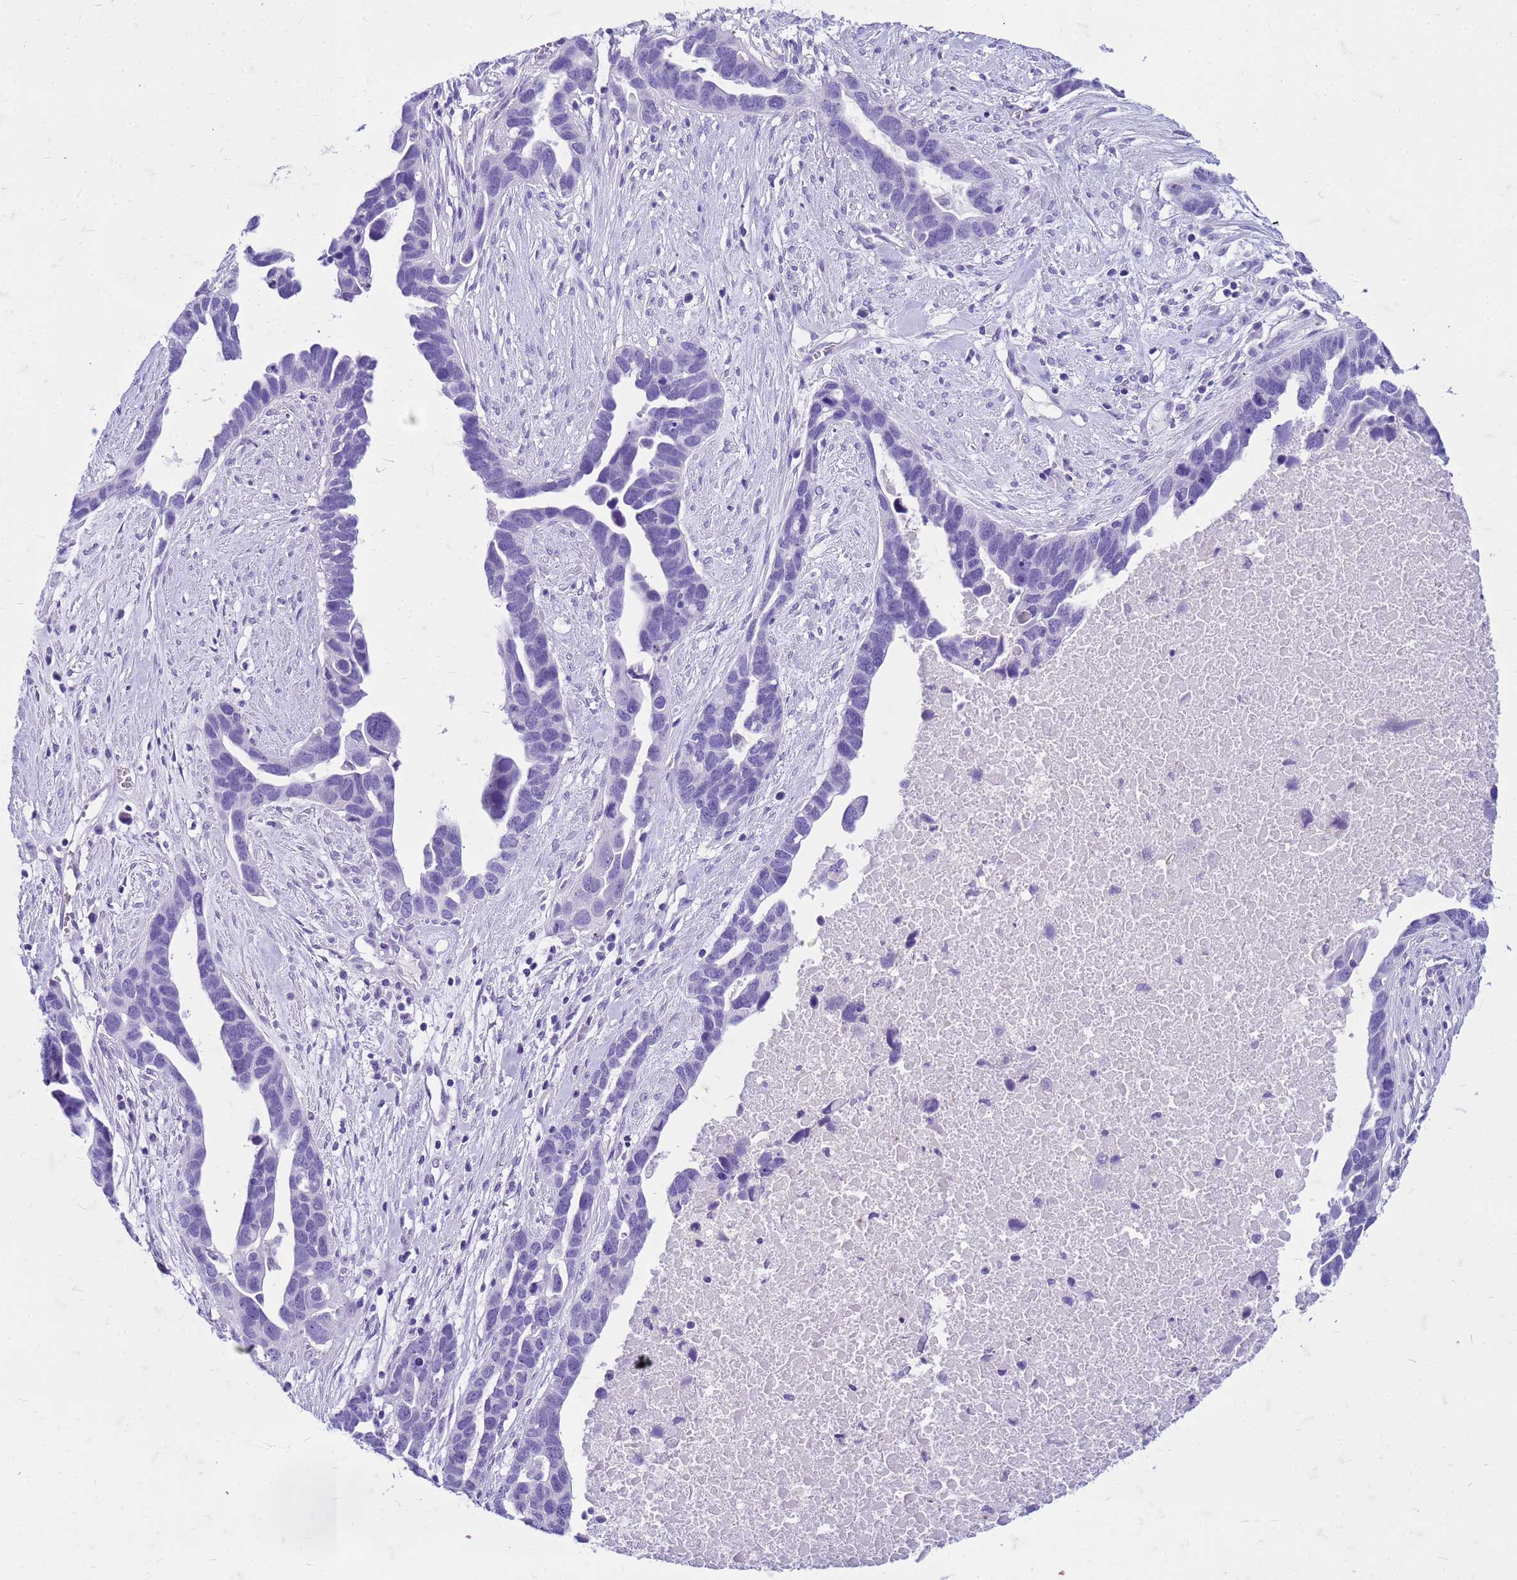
{"staining": {"intensity": "negative", "quantity": "none", "location": "none"}, "tissue": "ovarian cancer", "cell_type": "Tumor cells", "image_type": "cancer", "snomed": [{"axis": "morphology", "description": "Cystadenocarcinoma, serous, NOS"}, {"axis": "topography", "description": "Ovary"}], "caption": "An image of ovarian cancer stained for a protein displays no brown staining in tumor cells.", "gene": "CFAP100", "patient": {"sex": "female", "age": 54}}